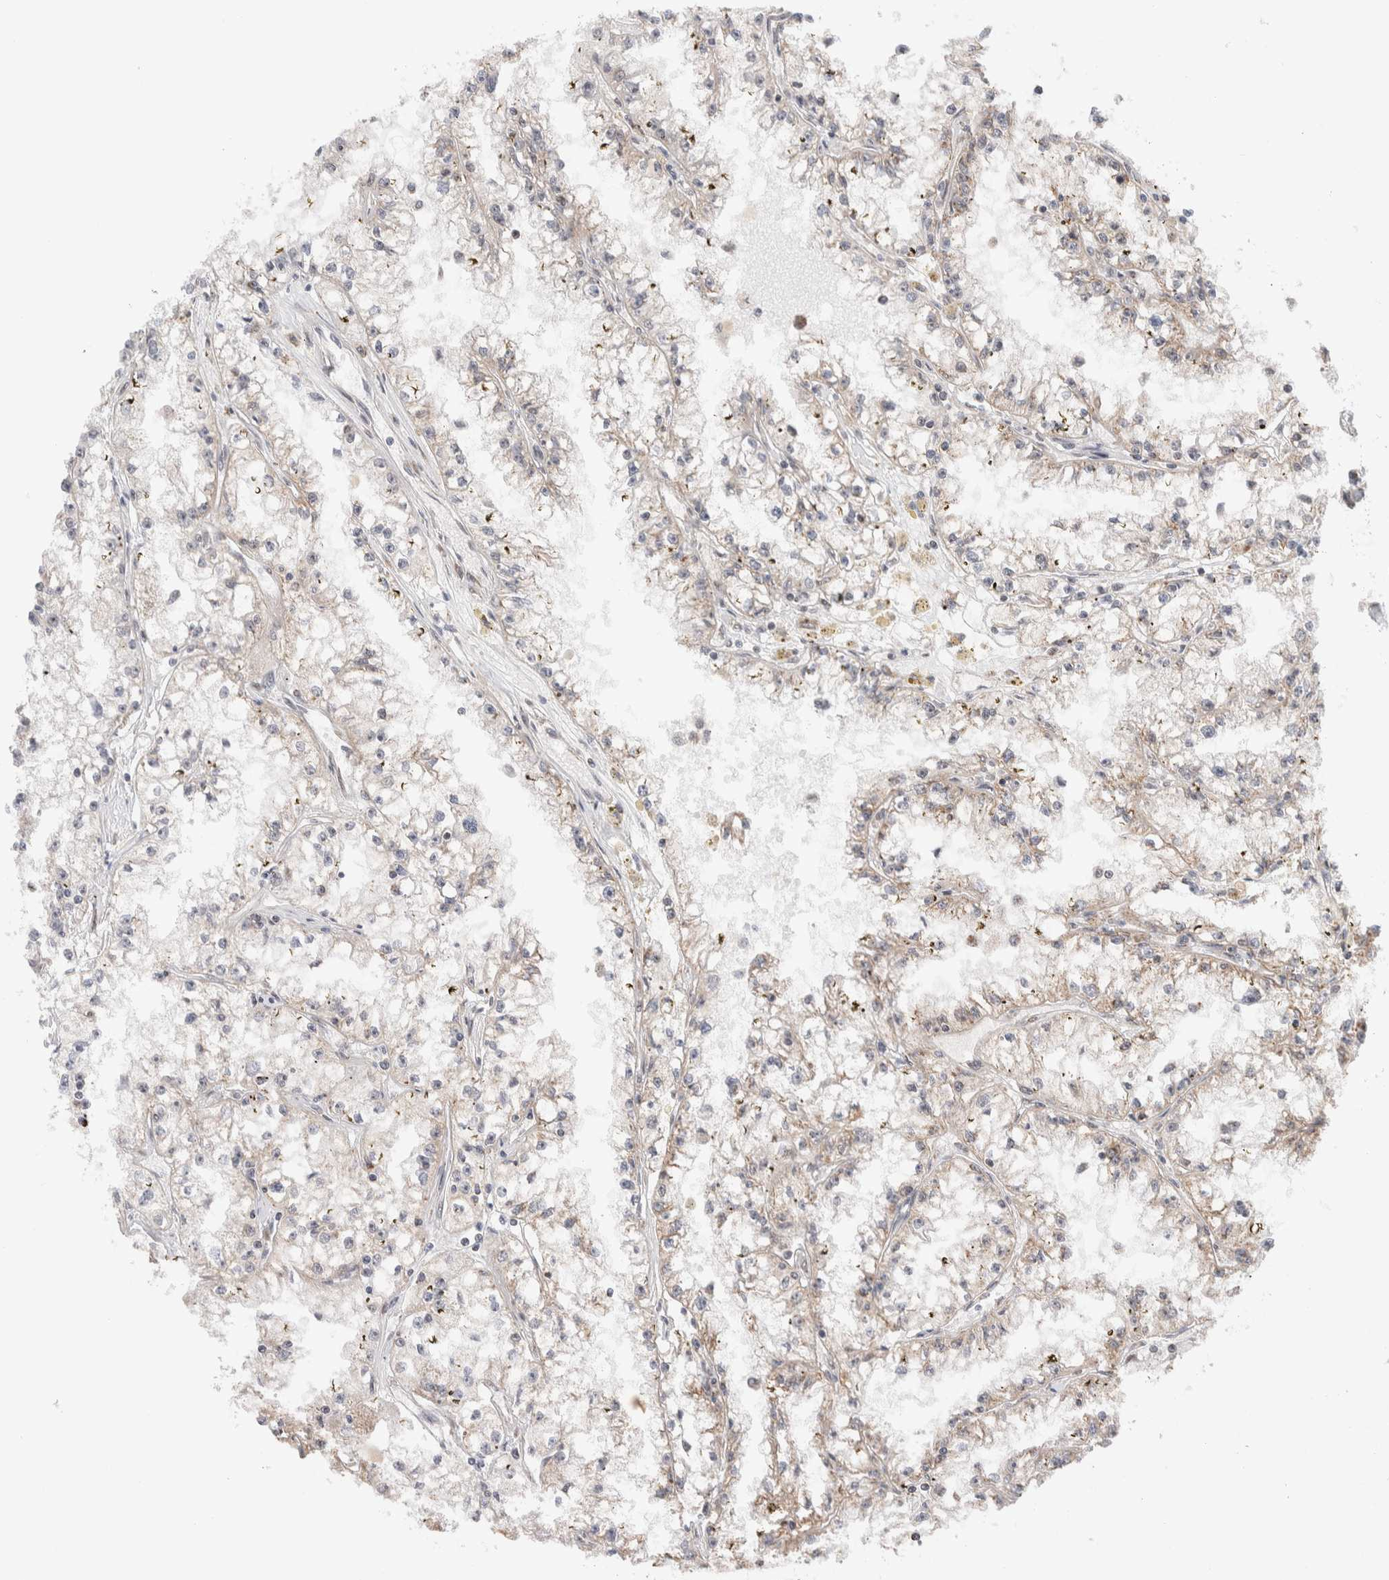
{"staining": {"intensity": "weak", "quantity": "<25%", "location": "cytoplasmic/membranous"}, "tissue": "renal cancer", "cell_type": "Tumor cells", "image_type": "cancer", "snomed": [{"axis": "morphology", "description": "Adenocarcinoma, NOS"}, {"axis": "topography", "description": "Kidney"}], "caption": "There is no significant expression in tumor cells of adenocarcinoma (renal).", "gene": "ZNF695", "patient": {"sex": "male", "age": 56}}